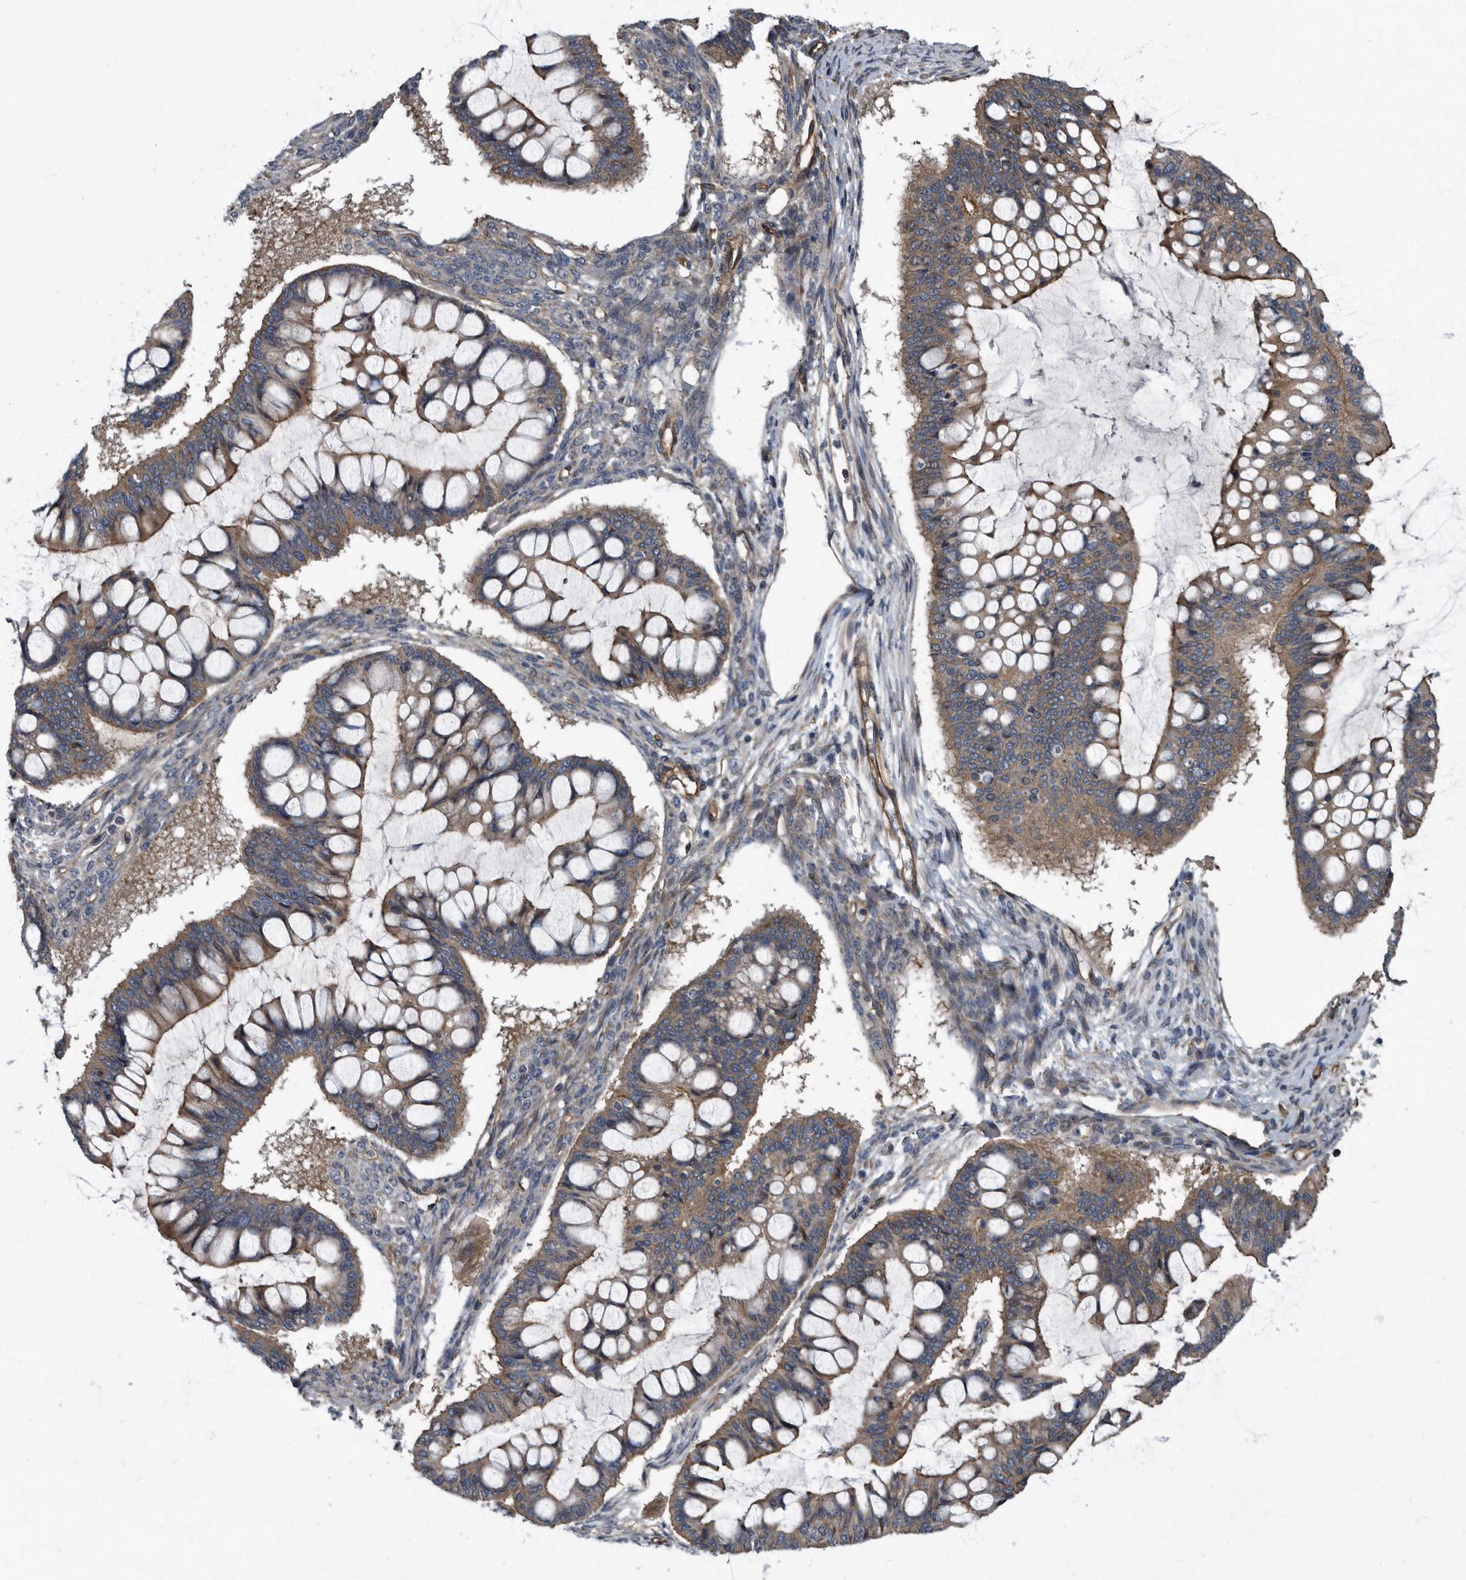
{"staining": {"intensity": "moderate", "quantity": ">75%", "location": "cytoplasmic/membranous"}, "tissue": "ovarian cancer", "cell_type": "Tumor cells", "image_type": "cancer", "snomed": [{"axis": "morphology", "description": "Cystadenocarcinoma, mucinous, NOS"}, {"axis": "topography", "description": "Ovary"}], "caption": "Moderate cytoplasmic/membranous protein expression is present in approximately >75% of tumor cells in ovarian mucinous cystadenocarcinoma. (IHC, brightfield microscopy, high magnification).", "gene": "ARMCX1", "patient": {"sex": "female", "age": 73}}